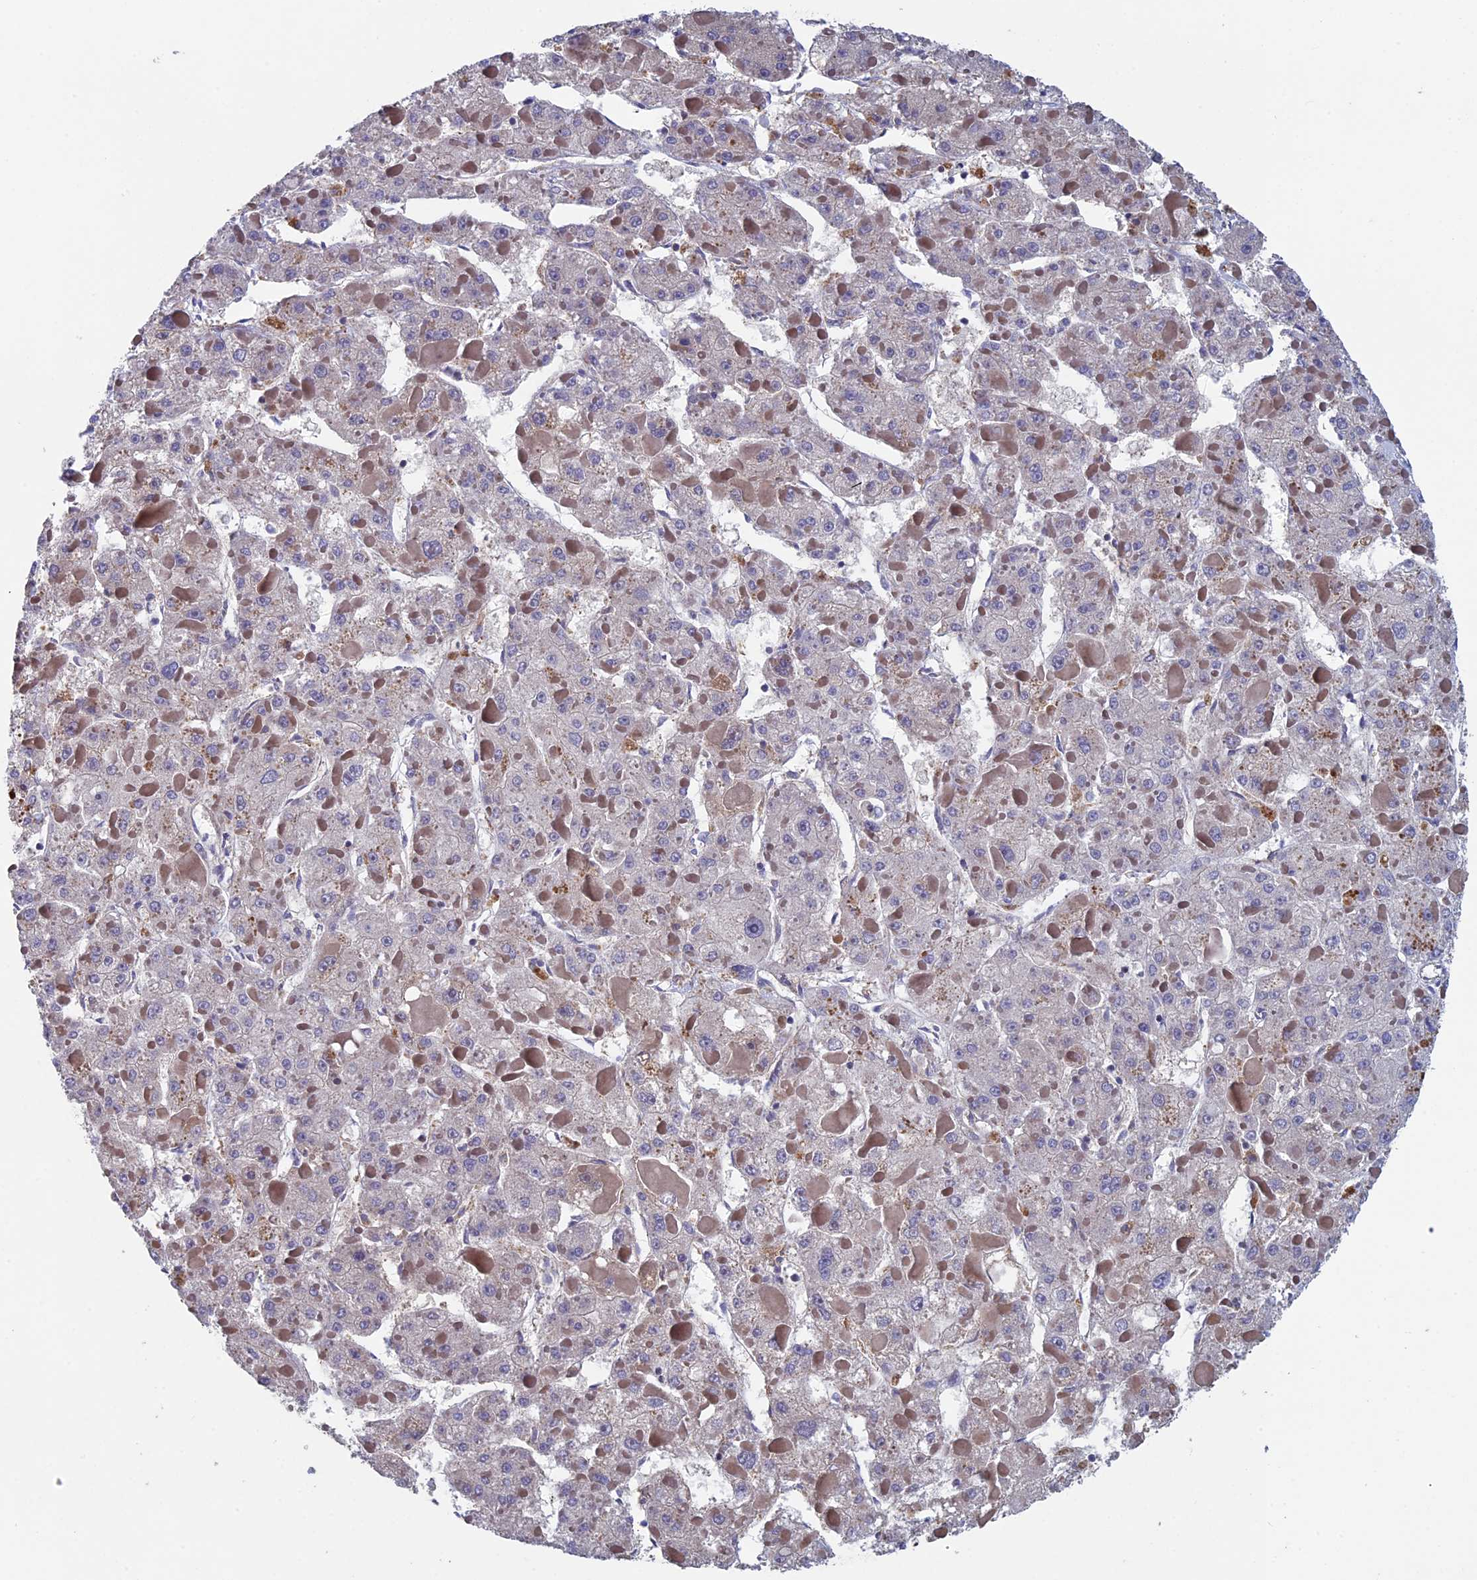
{"staining": {"intensity": "negative", "quantity": "none", "location": "none"}, "tissue": "liver cancer", "cell_type": "Tumor cells", "image_type": "cancer", "snomed": [{"axis": "morphology", "description": "Carcinoma, Hepatocellular, NOS"}, {"axis": "topography", "description": "Liver"}], "caption": "Tumor cells show no significant protein positivity in hepatocellular carcinoma (liver). Nuclei are stained in blue.", "gene": "LCMT1", "patient": {"sex": "female", "age": 73}}